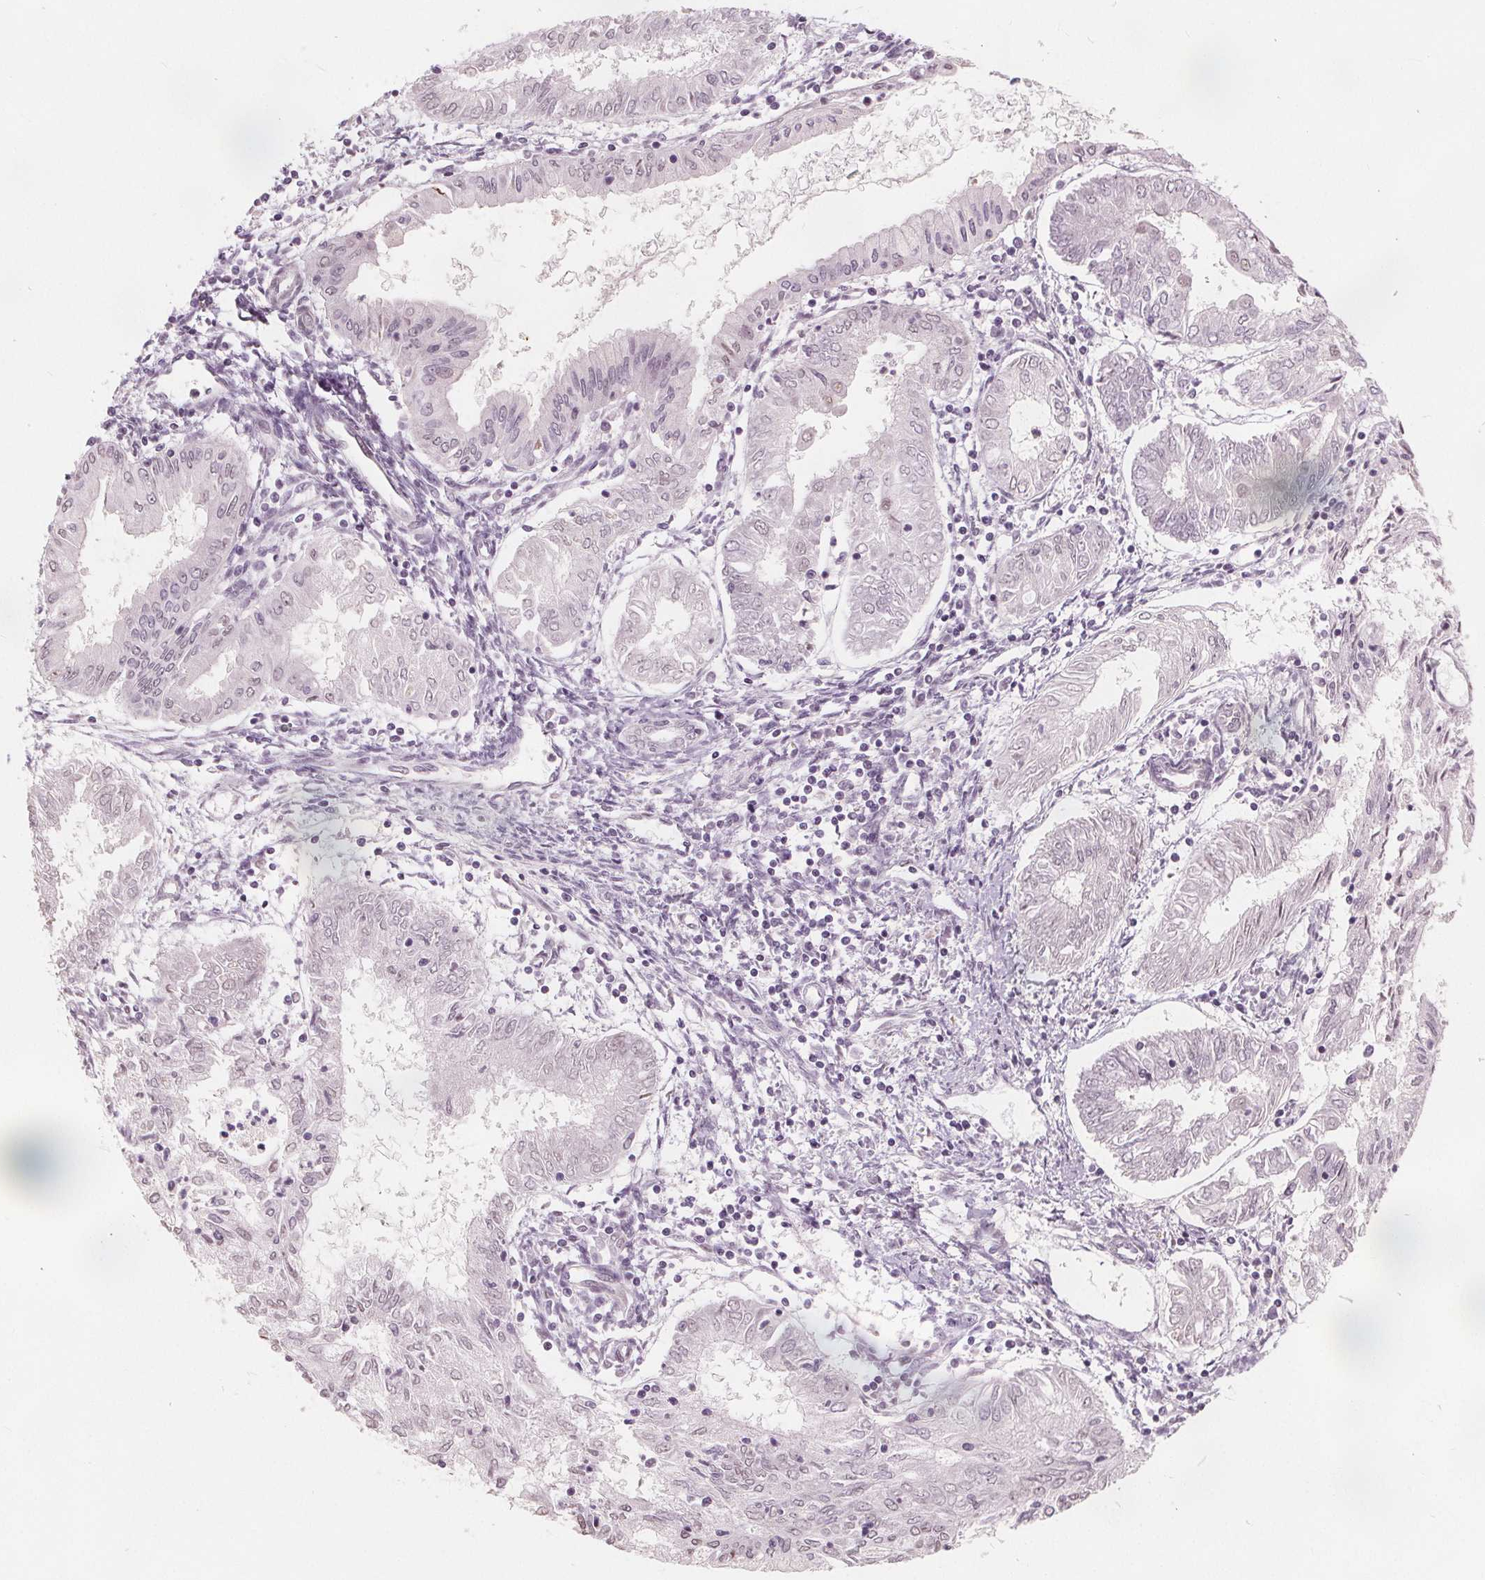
{"staining": {"intensity": "negative", "quantity": "none", "location": "none"}, "tissue": "endometrial cancer", "cell_type": "Tumor cells", "image_type": "cancer", "snomed": [{"axis": "morphology", "description": "Adenocarcinoma, NOS"}, {"axis": "topography", "description": "Endometrium"}], "caption": "Tumor cells show no significant protein expression in adenocarcinoma (endometrial).", "gene": "NUP210L", "patient": {"sex": "female", "age": 68}}